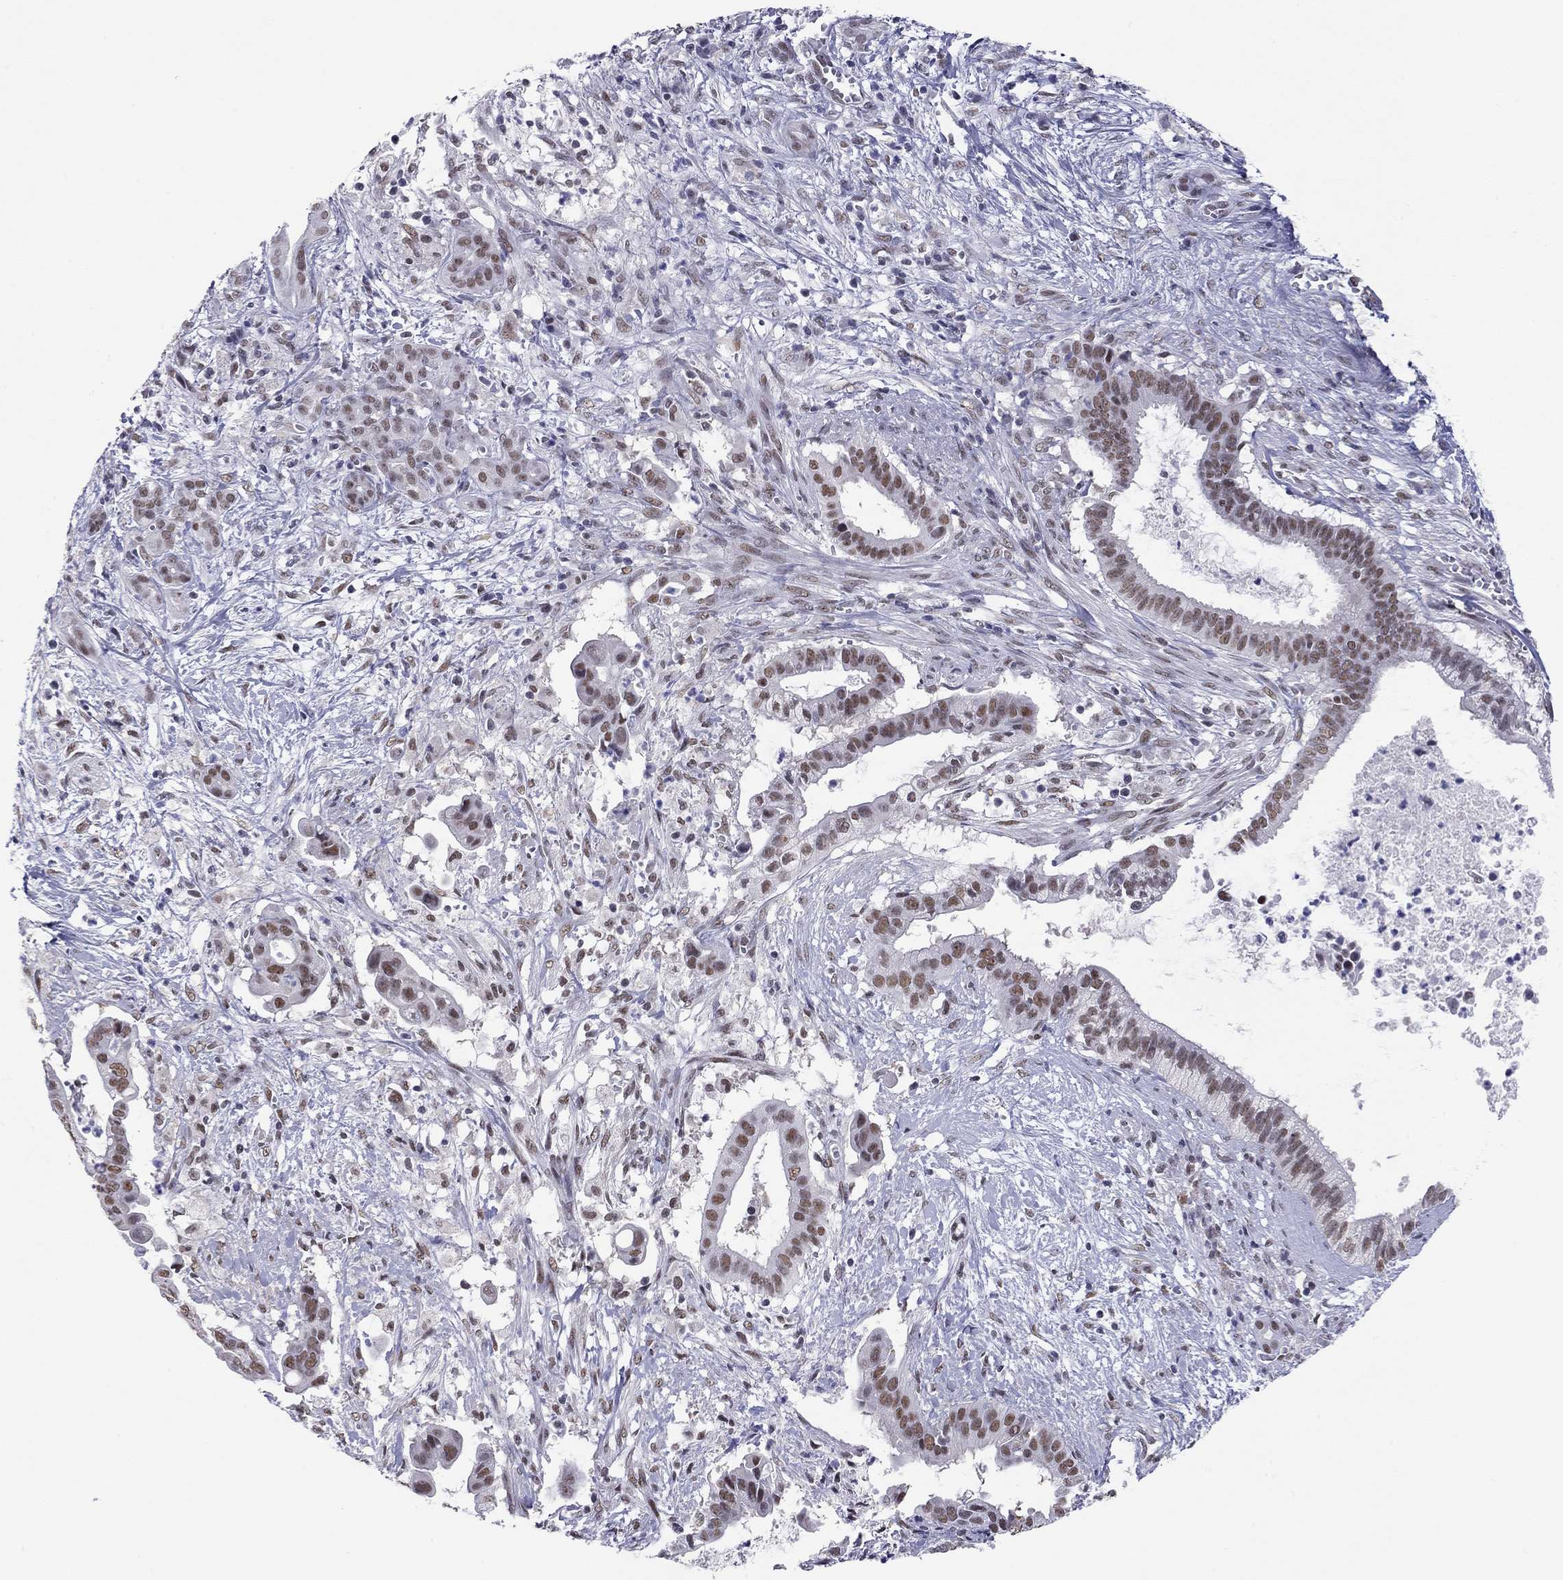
{"staining": {"intensity": "moderate", "quantity": ">75%", "location": "nuclear"}, "tissue": "pancreatic cancer", "cell_type": "Tumor cells", "image_type": "cancer", "snomed": [{"axis": "morphology", "description": "Adenocarcinoma, NOS"}, {"axis": "topography", "description": "Pancreas"}], "caption": "Protein expression analysis of human pancreatic cancer (adenocarcinoma) reveals moderate nuclear staining in approximately >75% of tumor cells. Immunohistochemistry (ihc) stains the protein of interest in brown and the nuclei are stained blue.", "gene": "DOT1L", "patient": {"sex": "male", "age": 61}}